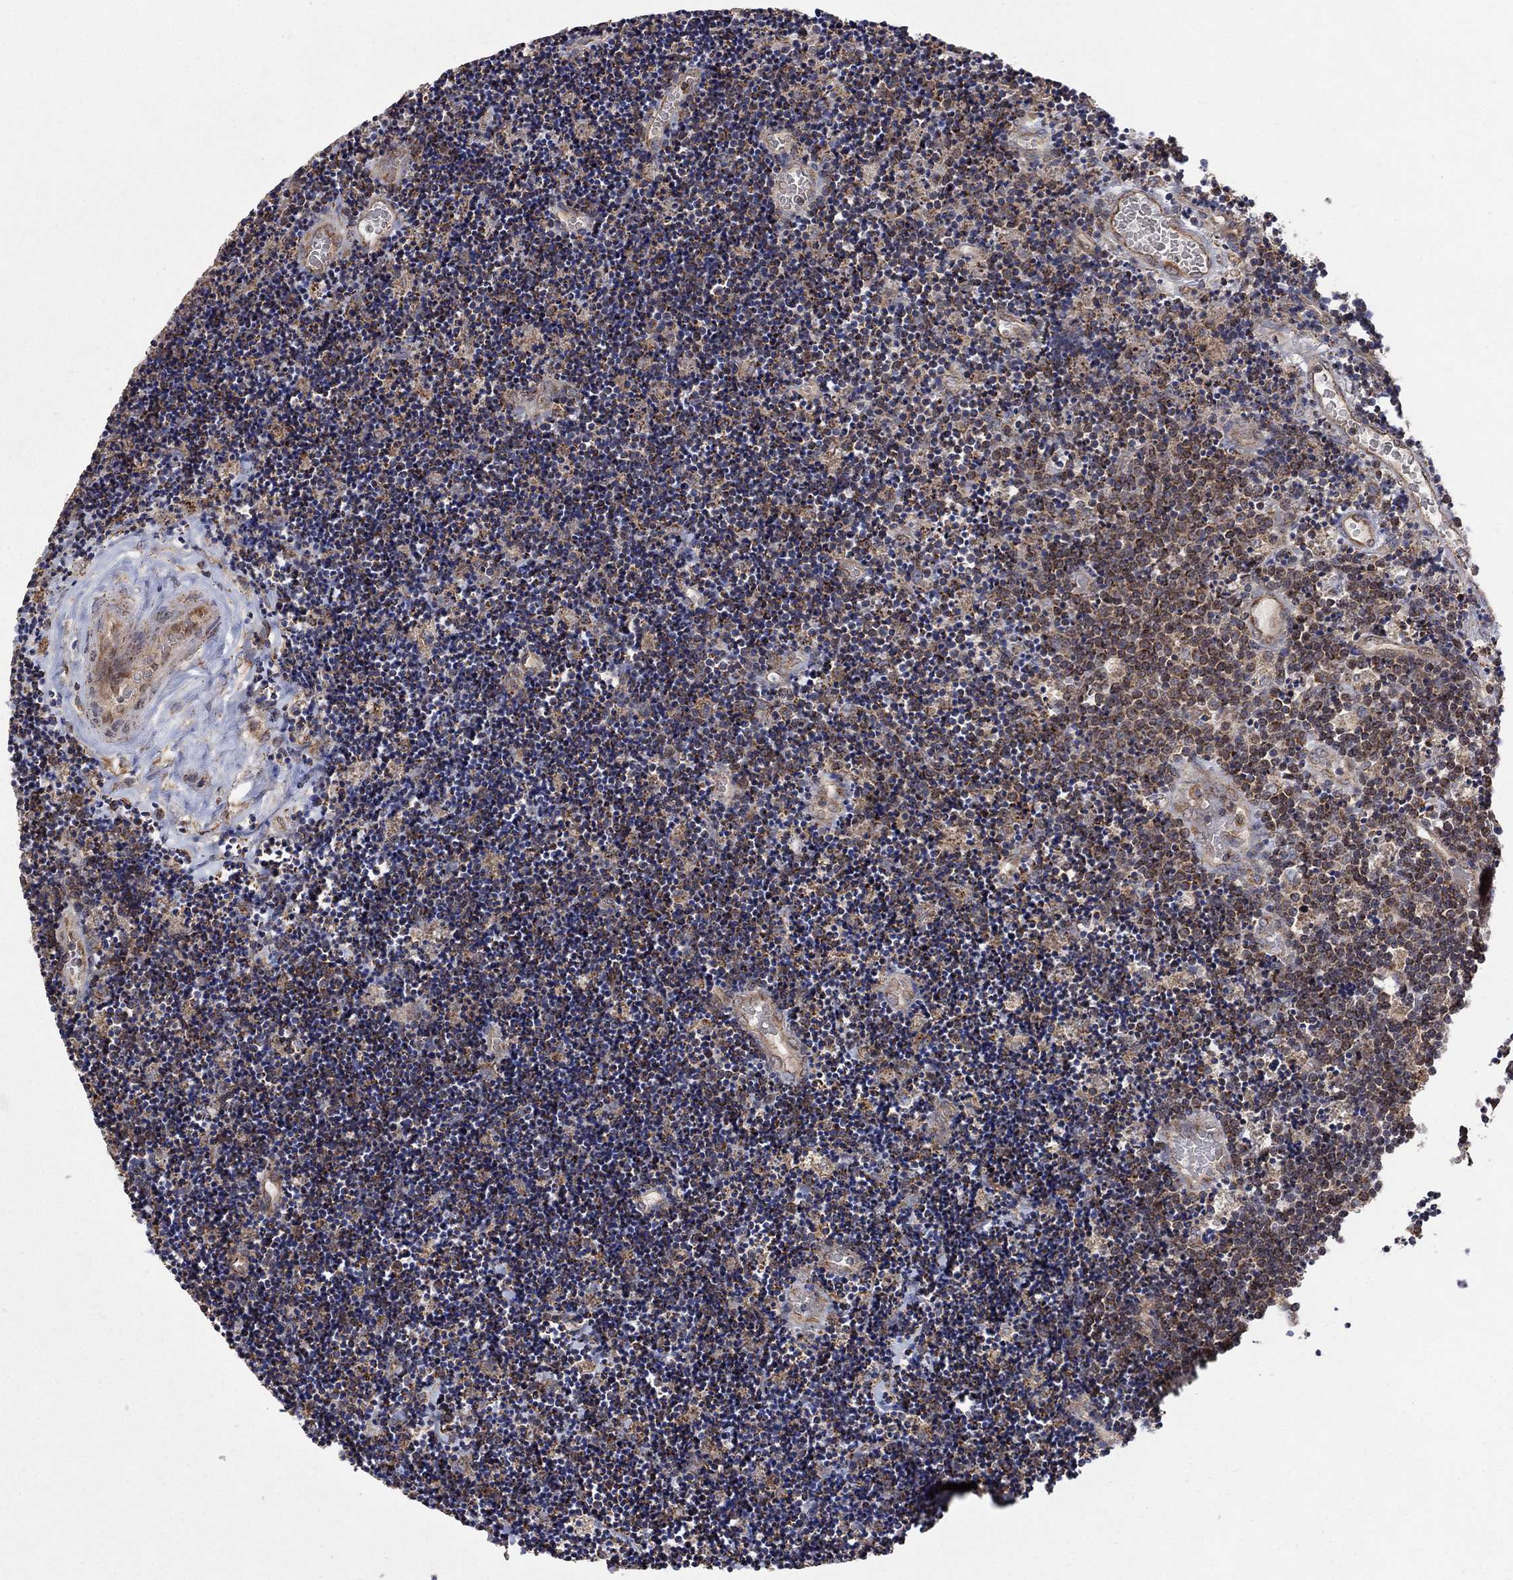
{"staining": {"intensity": "weak", "quantity": ">75%", "location": "cytoplasmic/membranous"}, "tissue": "lymphoma", "cell_type": "Tumor cells", "image_type": "cancer", "snomed": [{"axis": "morphology", "description": "Malignant lymphoma, non-Hodgkin's type, Low grade"}, {"axis": "topography", "description": "Brain"}], "caption": "The micrograph demonstrates staining of malignant lymphoma, non-Hodgkin's type (low-grade), revealing weak cytoplasmic/membranous protein positivity (brown color) within tumor cells.", "gene": "DPH1", "patient": {"sex": "female", "age": 66}}